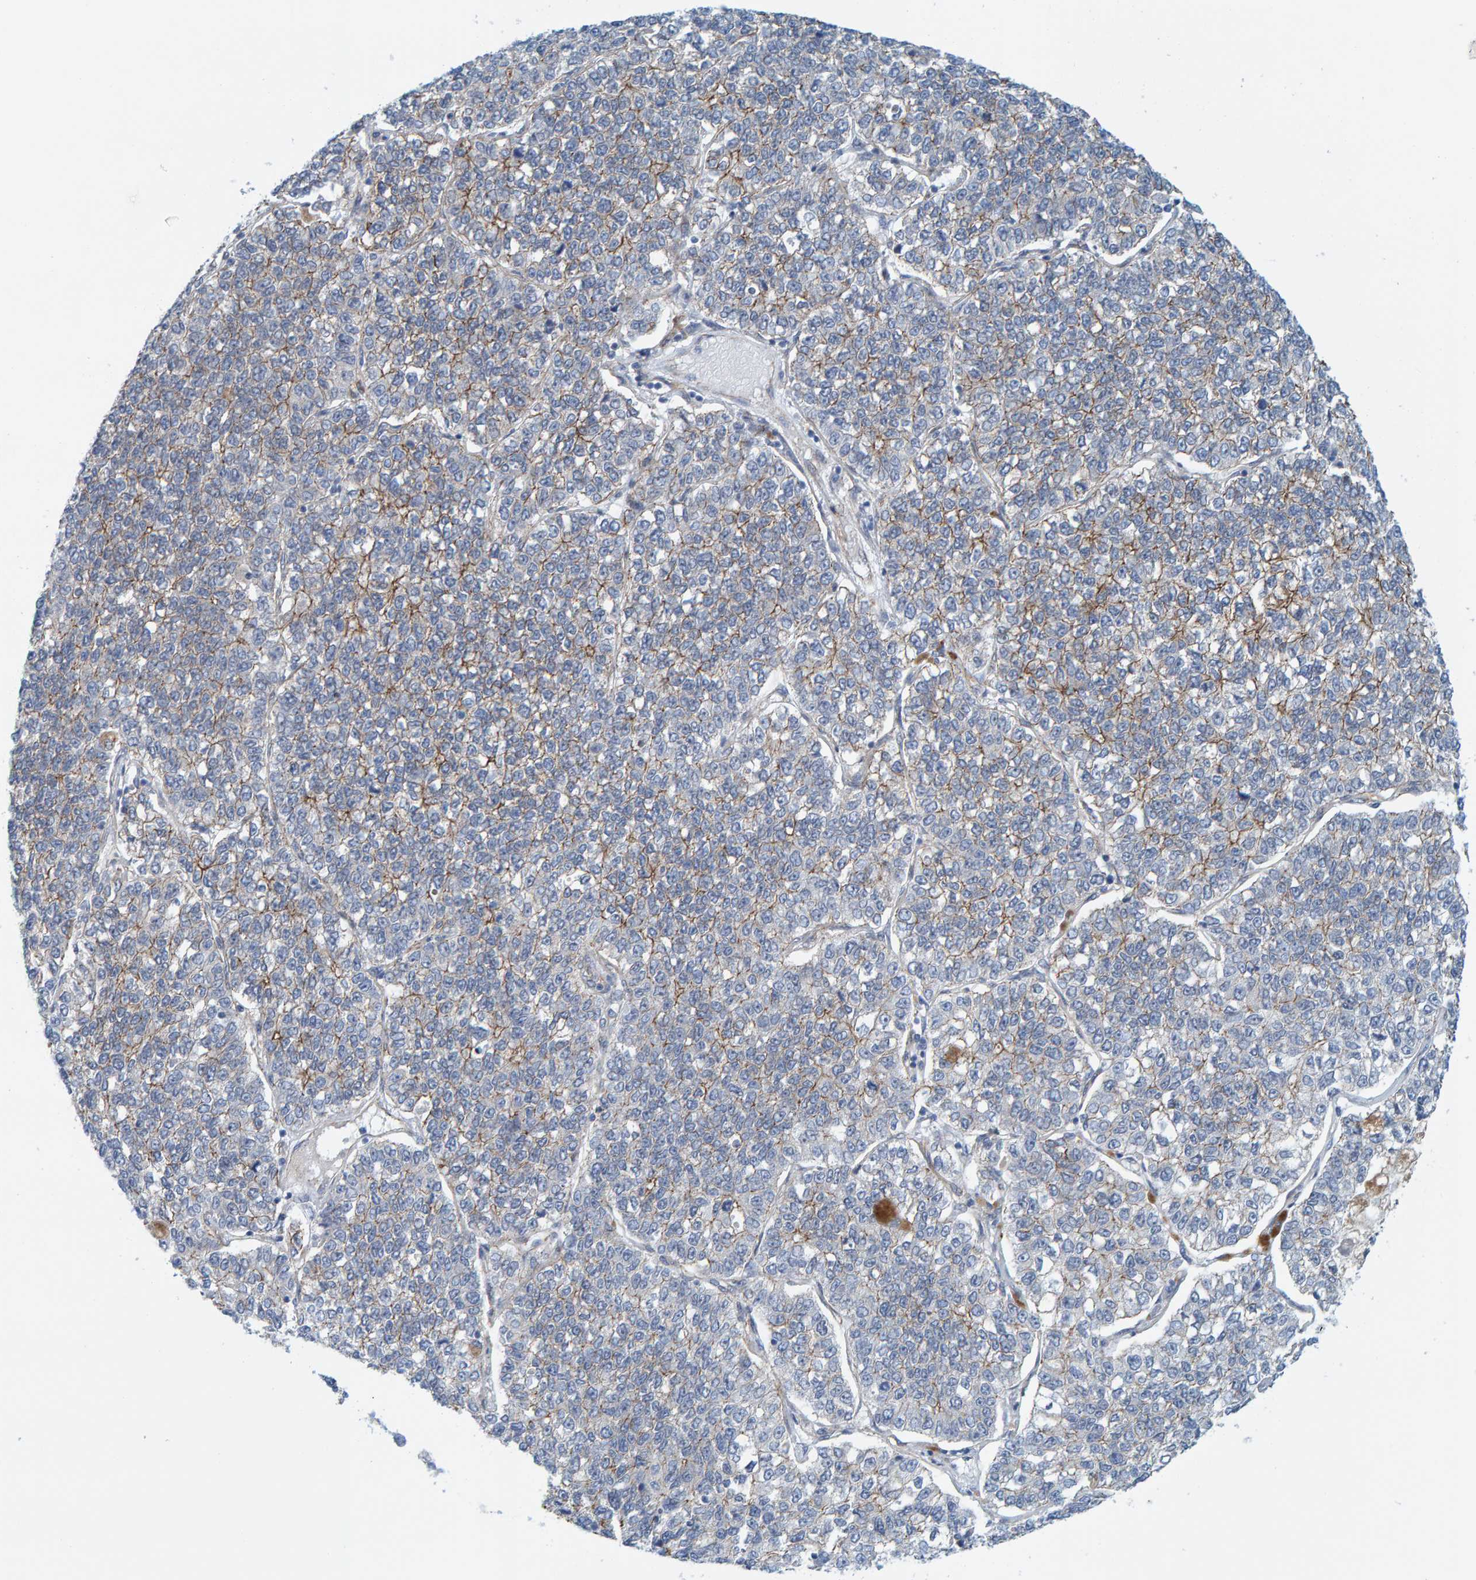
{"staining": {"intensity": "weak", "quantity": "<25%", "location": "cytoplasmic/membranous"}, "tissue": "lung cancer", "cell_type": "Tumor cells", "image_type": "cancer", "snomed": [{"axis": "morphology", "description": "Adenocarcinoma, NOS"}, {"axis": "topography", "description": "Lung"}], "caption": "An immunohistochemistry (IHC) histopathology image of lung cancer (adenocarcinoma) is shown. There is no staining in tumor cells of lung cancer (adenocarcinoma). The staining was performed using DAB (3,3'-diaminobenzidine) to visualize the protein expression in brown, while the nuclei were stained in blue with hematoxylin (Magnification: 20x).", "gene": "KRBA2", "patient": {"sex": "male", "age": 49}}